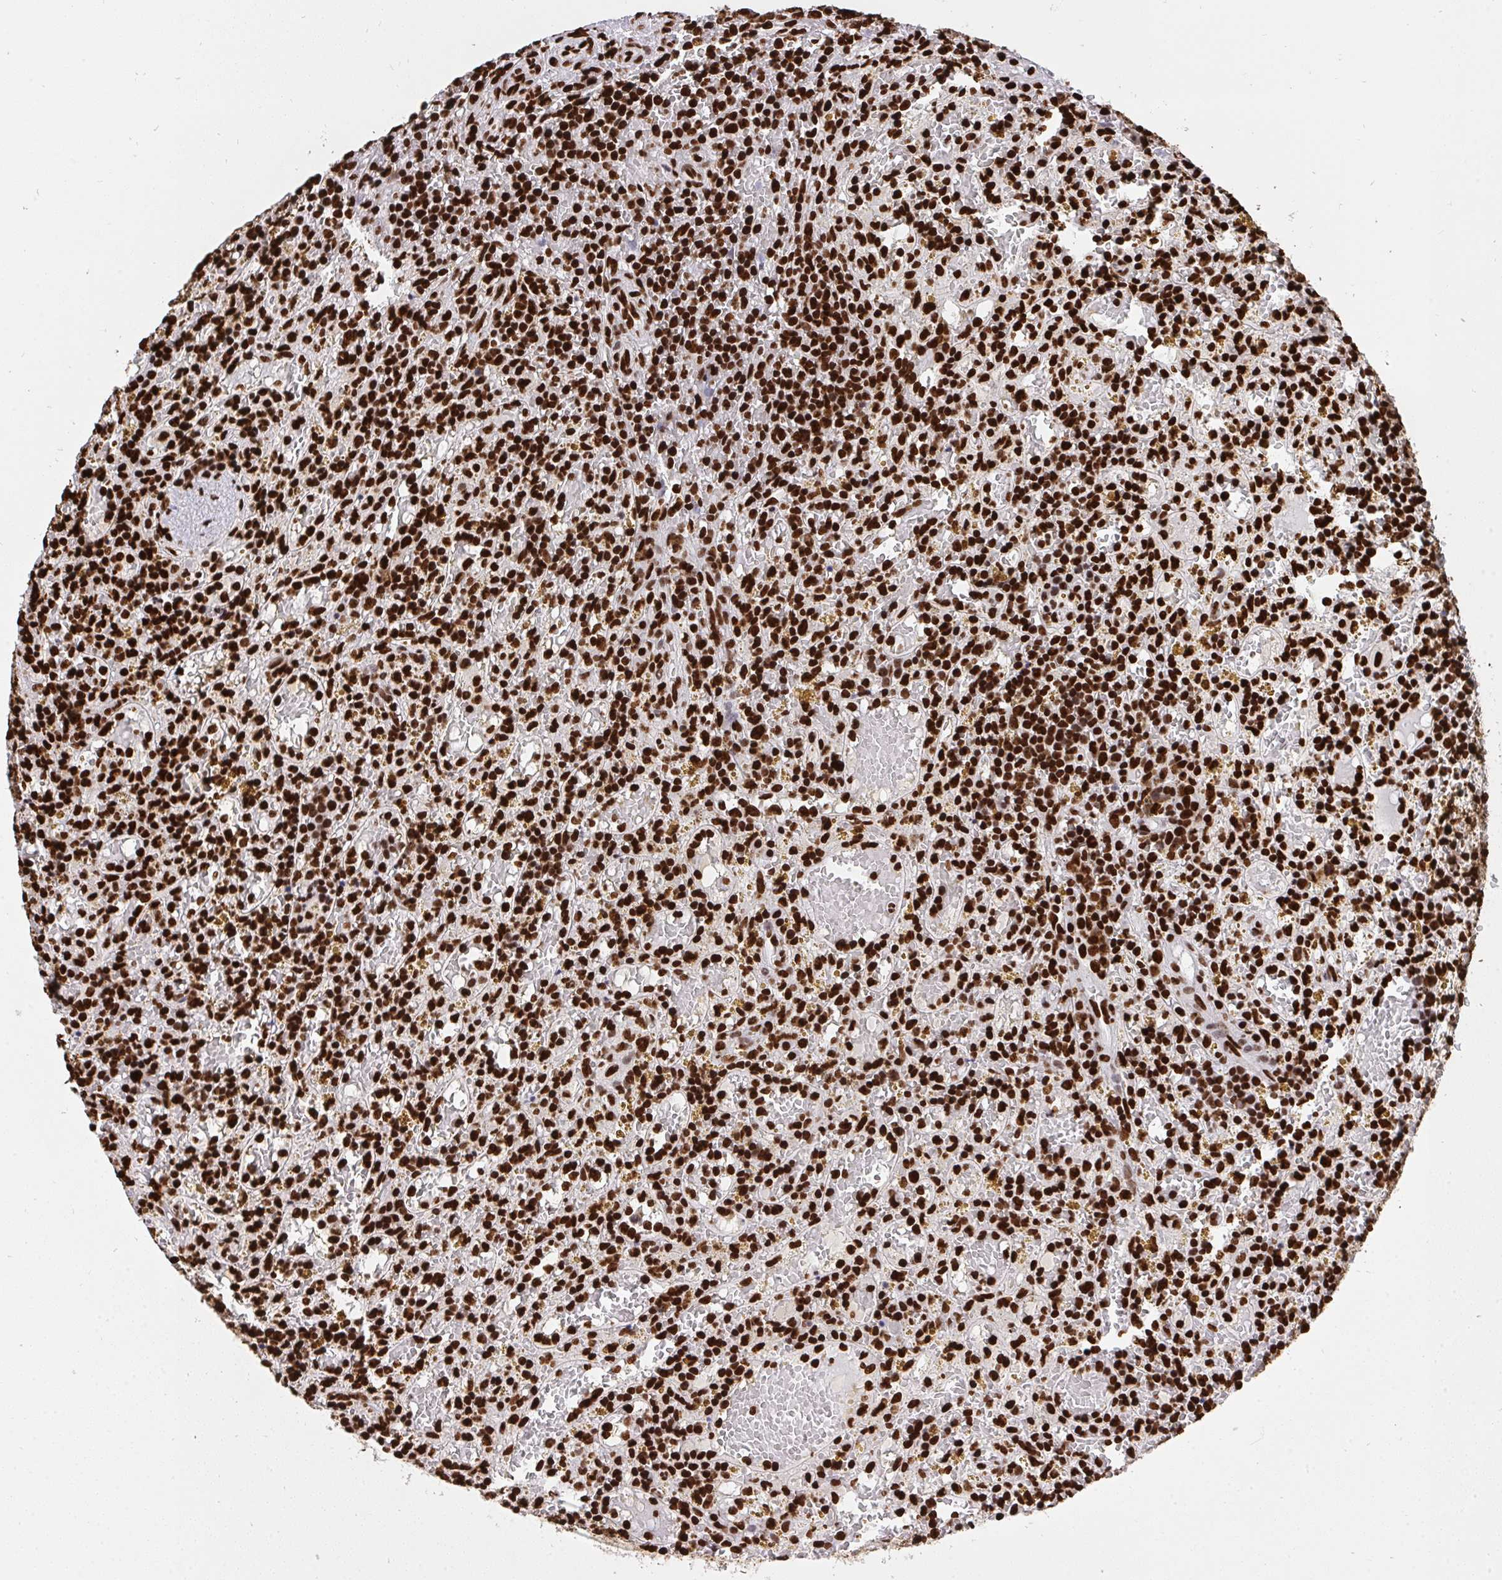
{"staining": {"intensity": "strong", "quantity": ">75%", "location": "nuclear"}, "tissue": "lymphoma", "cell_type": "Tumor cells", "image_type": "cancer", "snomed": [{"axis": "morphology", "description": "Malignant lymphoma, non-Hodgkin's type, Low grade"}, {"axis": "topography", "description": "Spleen"}], "caption": "The micrograph shows a brown stain indicating the presence of a protein in the nuclear of tumor cells in low-grade malignant lymphoma, non-Hodgkin's type. Immunohistochemistry (ihc) stains the protein in brown and the nuclei are stained blue.", "gene": "HNRNPL", "patient": {"sex": "female", "age": 65}}